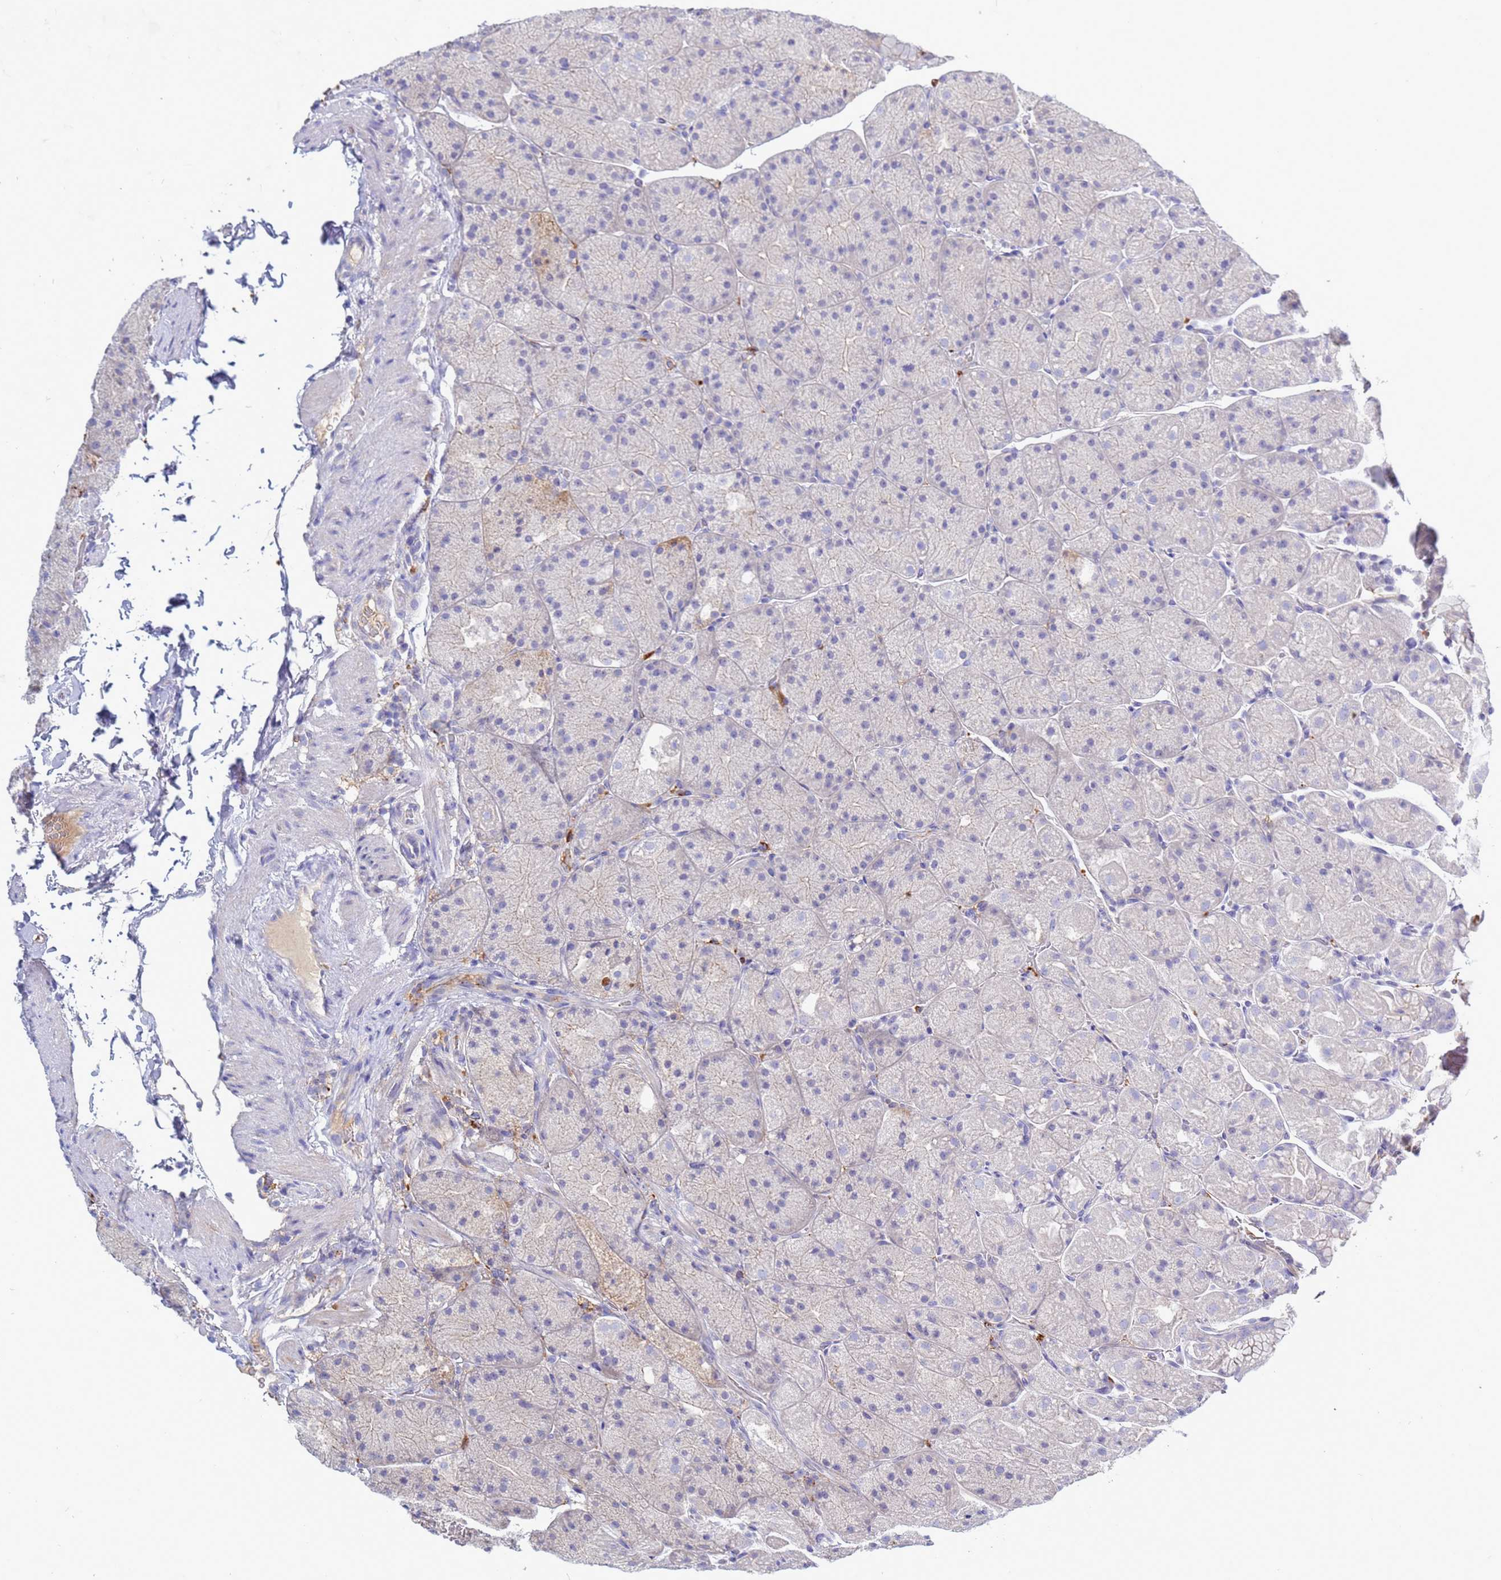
{"staining": {"intensity": "negative", "quantity": "none", "location": "none"}, "tissue": "stomach", "cell_type": "Glandular cells", "image_type": "normal", "snomed": [{"axis": "morphology", "description": "Normal tissue, NOS"}, {"axis": "topography", "description": "Stomach, upper"}, {"axis": "topography", "description": "Stomach, lower"}], "caption": "Immunohistochemical staining of benign human stomach reveals no significant positivity in glandular cells.", "gene": "C4orf46", "patient": {"sex": "male", "age": 67}}